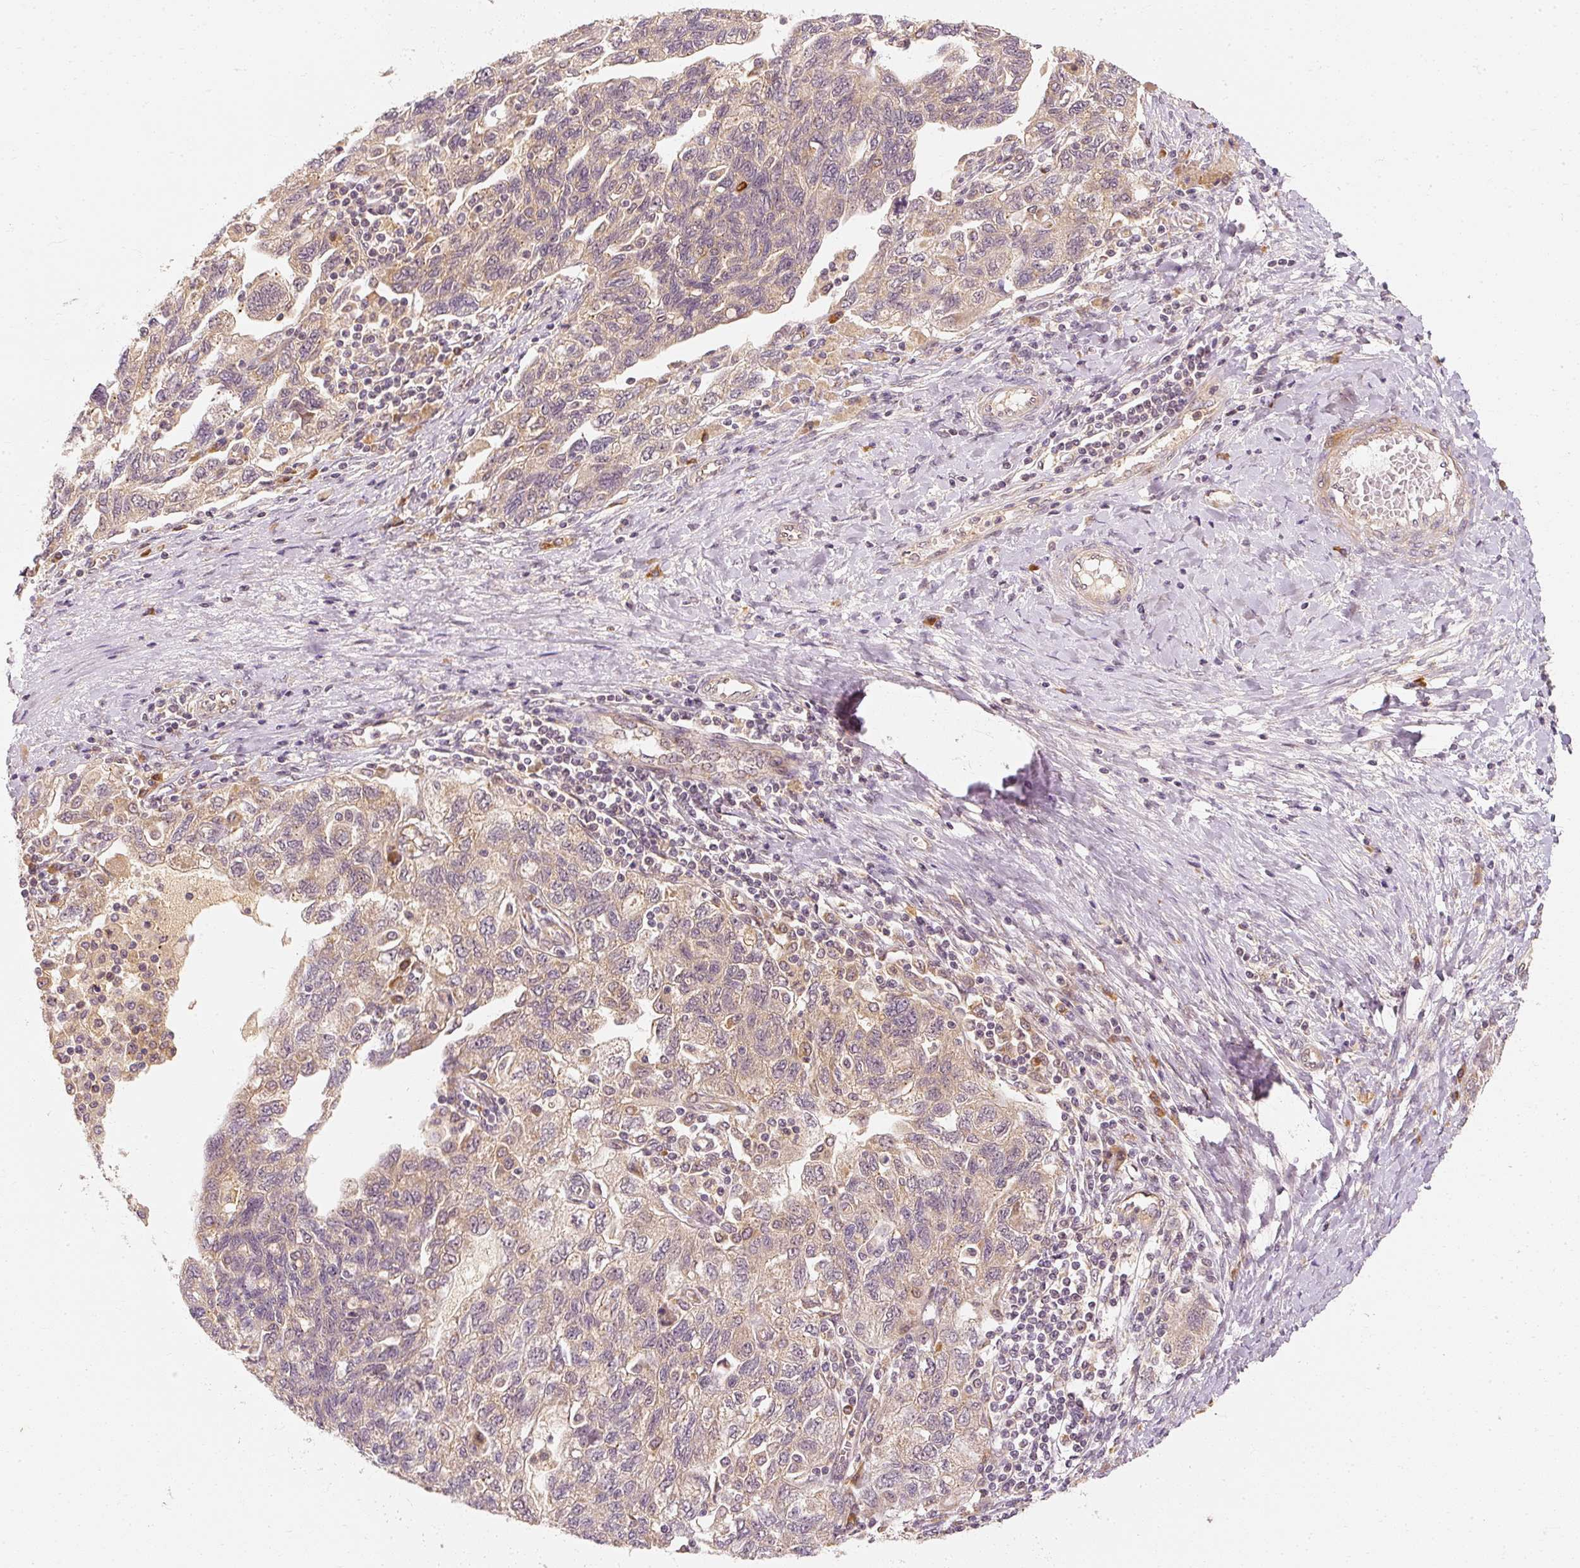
{"staining": {"intensity": "negative", "quantity": "none", "location": "none"}, "tissue": "ovarian cancer", "cell_type": "Tumor cells", "image_type": "cancer", "snomed": [{"axis": "morphology", "description": "Carcinoma, NOS"}, {"axis": "morphology", "description": "Cystadenocarcinoma, serous, NOS"}, {"axis": "topography", "description": "Ovary"}], "caption": "Immunohistochemical staining of human carcinoma (ovarian) exhibits no significant positivity in tumor cells.", "gene": "EEF1A2", "patient": {"sex": "female", "age": 69}}